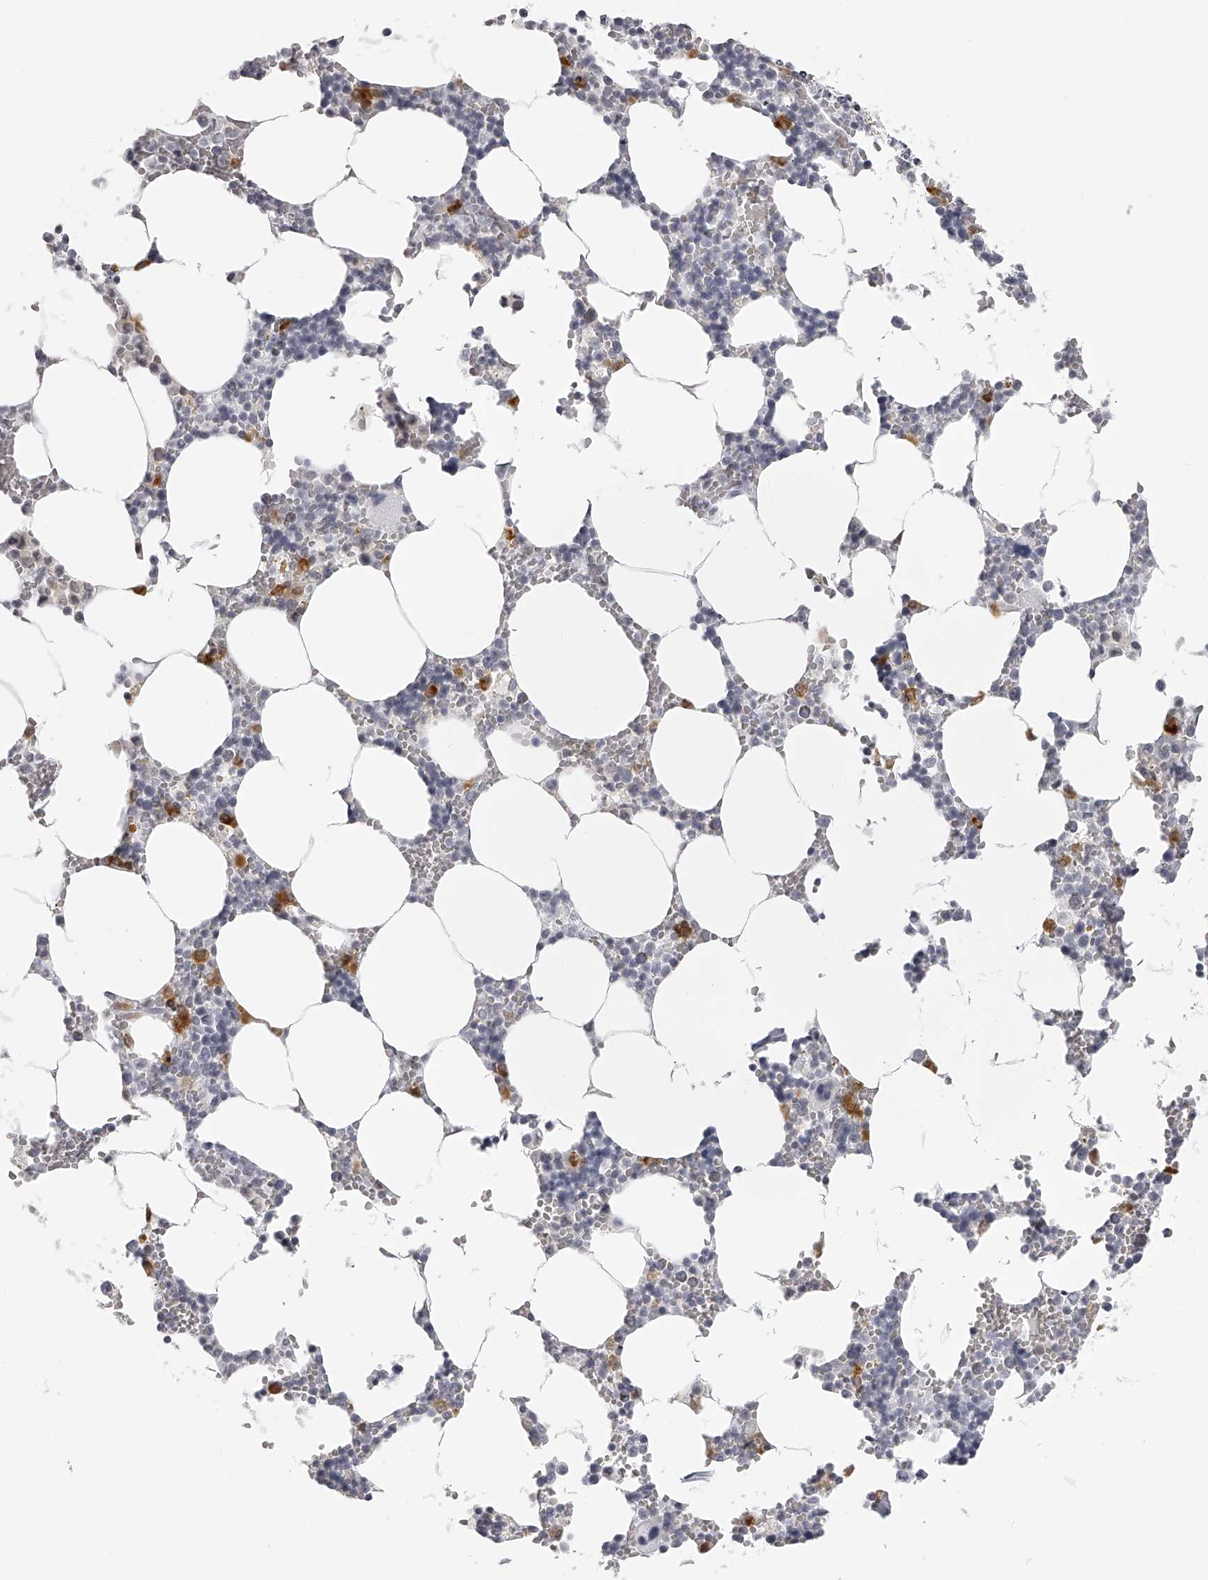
{"staining": {"intensity": "moderate", "quantity": "<25%", "location": "cytoplasmic/membranous"}, "tissue": "bone marrow", "cell_type": "Hematopoietic cells", "image_type": "normal", "snomed": [{"axis": "morphology", "description": "Normal tissue, NOS"}, {"axis": "topography", "description": "Bone marrow"}], "caption": "Bone marrow stained with a brown dye displays moderate cytoplasmic/membranous positive staining in about <25% of hematopoietic cells.", "gene": "SEC11C", "patient": {"sex": "male", "age": 70}}